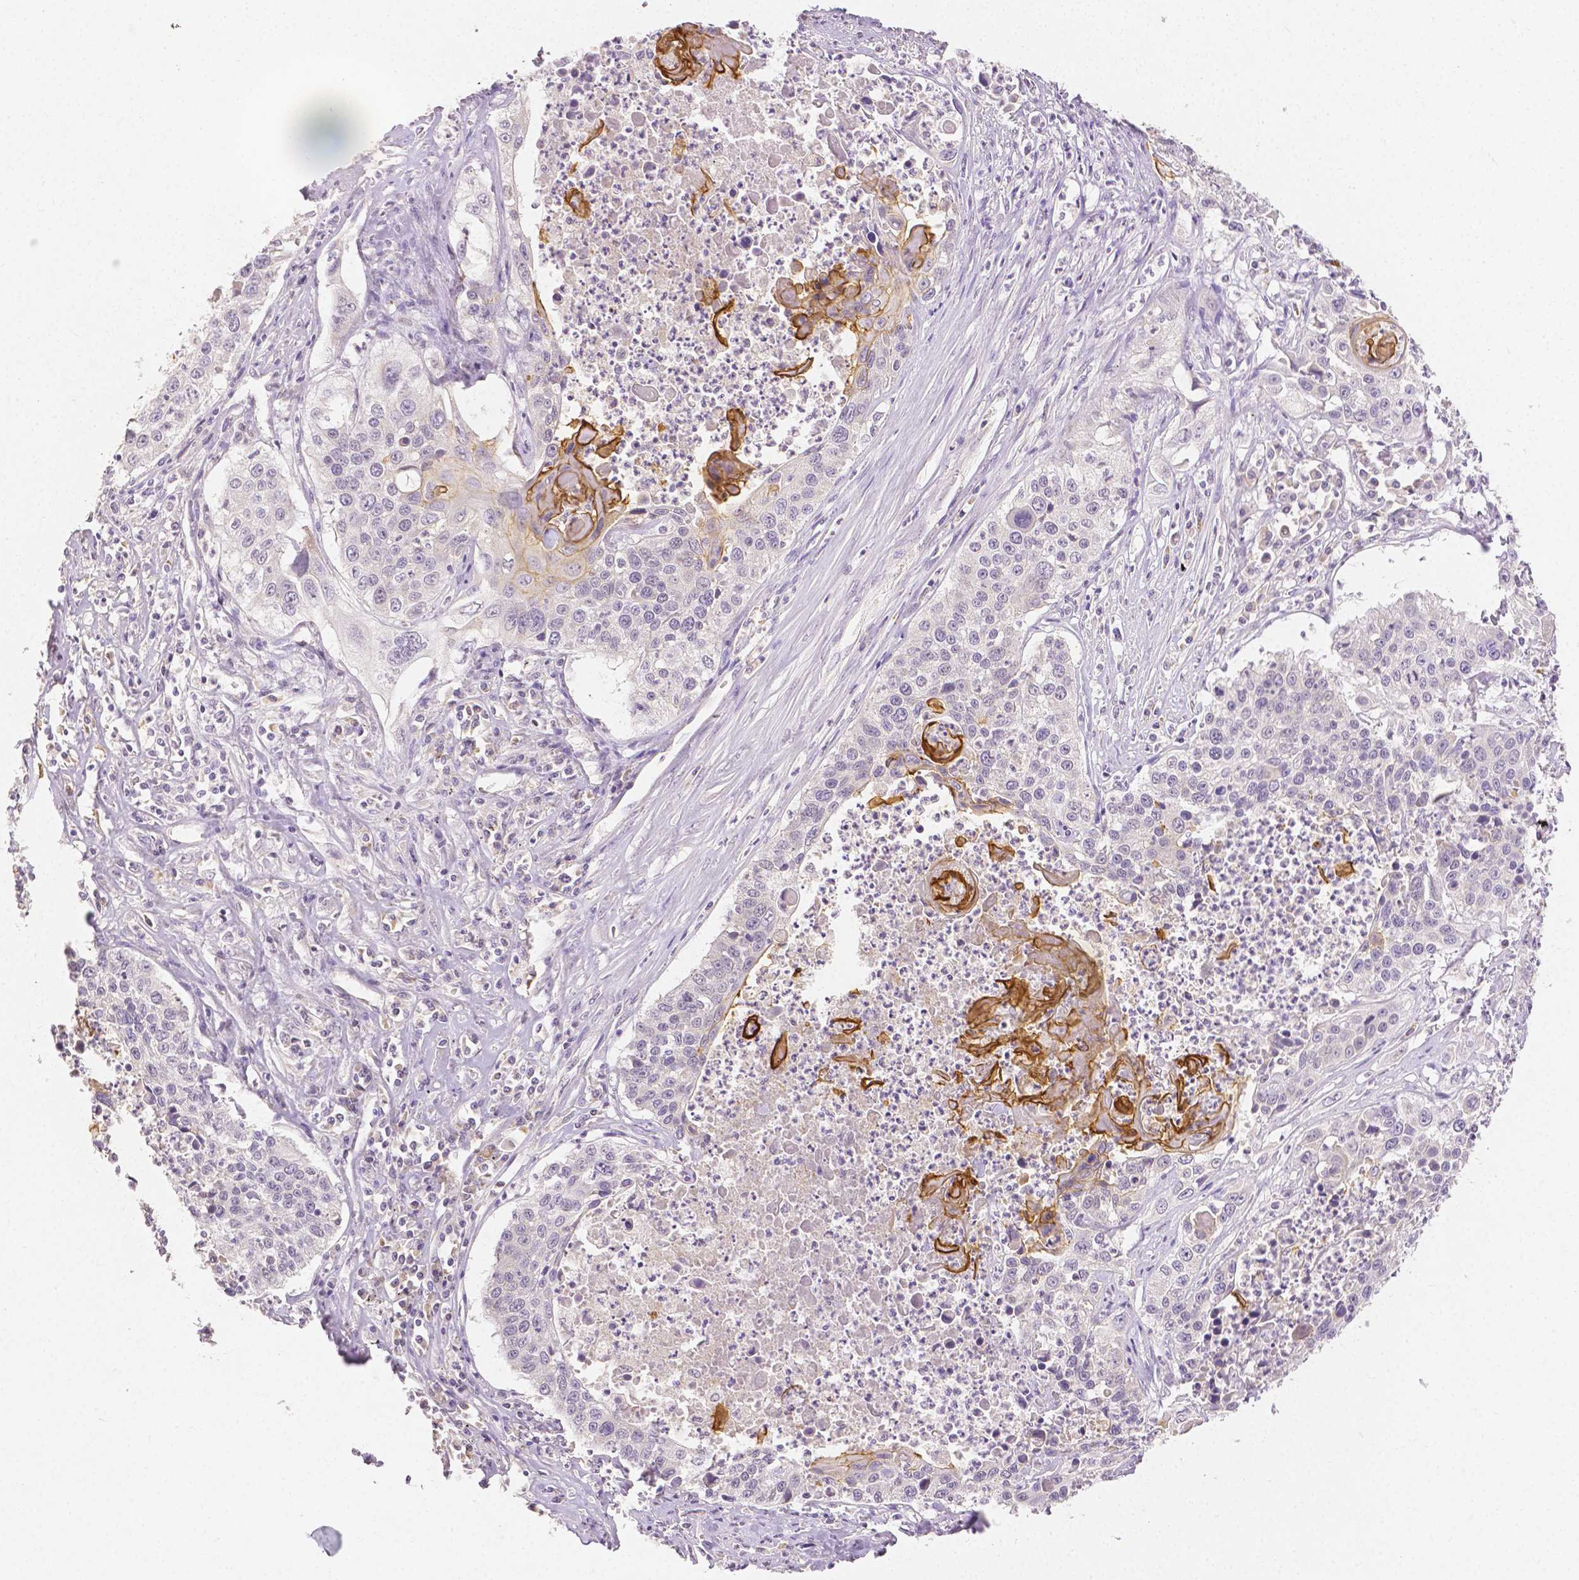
{"staining": {"intensity": "strong", "quantity": "<25%", "location": "cytoplasmic/membranous"}, "tissue": "lung cancer", "cell_type": "Tumor cells", "image_type": "cancer", "snomed": [{"axis": "morphology", "description": "Squamous cell carcinoma, NOS"}, {"axis": "morphology", "description": "Squamous cell carcinoma, metastatic, NOS"}, {"axis": "topography", "description": "Lung"}, {"axis": "topography", "description": "Pleura, NOS"}], "caption": "Immunohistochemical staining of human lung cancer (metastatic squamous cell carcinoma) exhibits medium levels of strong cytoplasmic/membranous staining in approximately <25% of tumor cells.", "gene": "TGM1", "patient": {"sex": "male", "age": 72}}